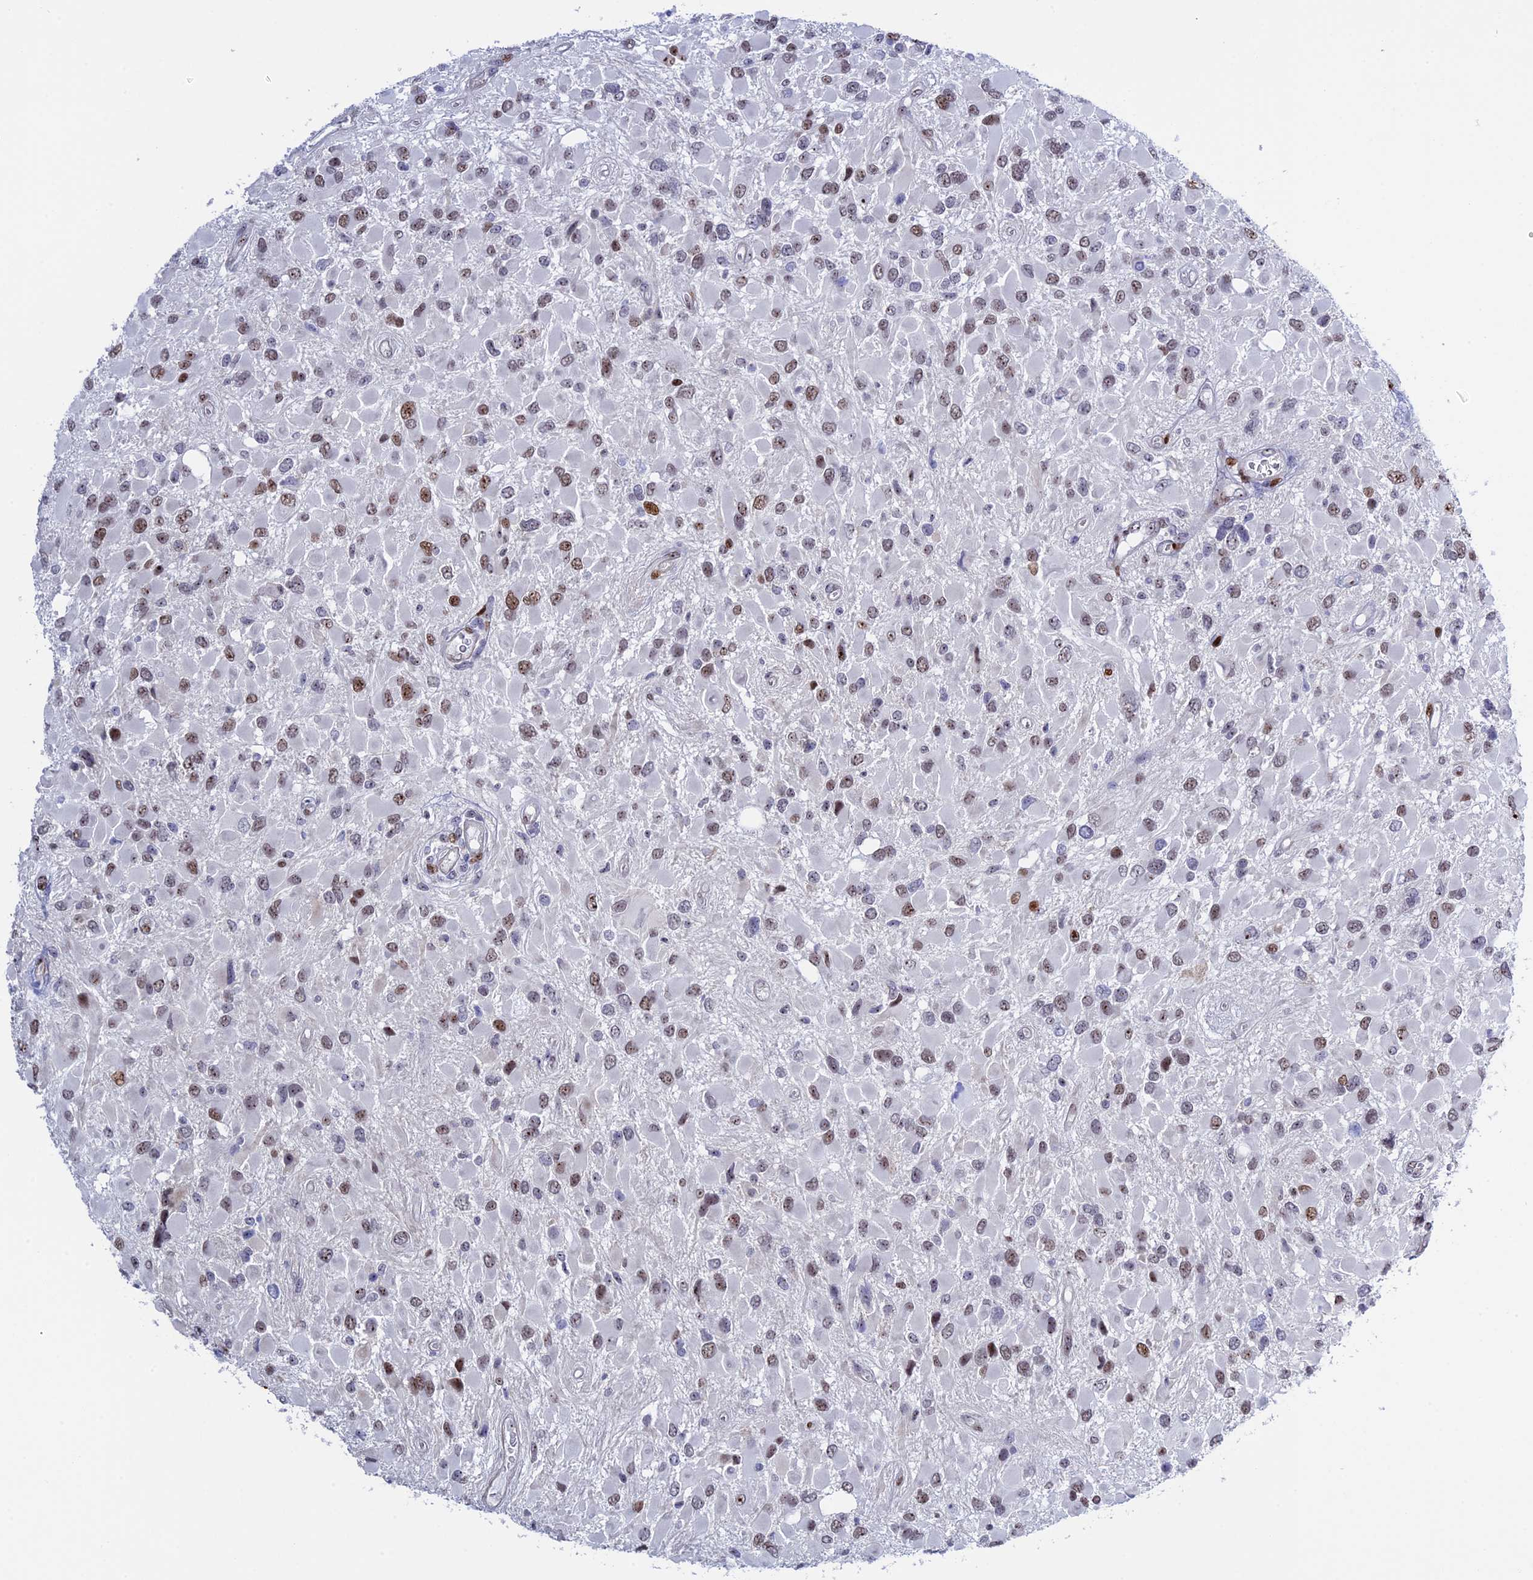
{"staining": {"intensity": "moderate", "quantity": "25%-75%", "location": "nuclear"}, "tissue": "glioma", "cell_type": "Tumor cells", "image_type": "cancer", "snomed": [{"axis": "morphology", "description": "Glioma, malignant, High grade"}, {"axis": "topography", "description": "Brain"}], "caption": "Malignant glioma (high-grade) was stained to show a protein in brown. There is medium levels of moderate nuclear expression in about 25%-75% of tumor cells.", "gene": "CCDC86", "patient": {"sex": "male", "age": 53}}